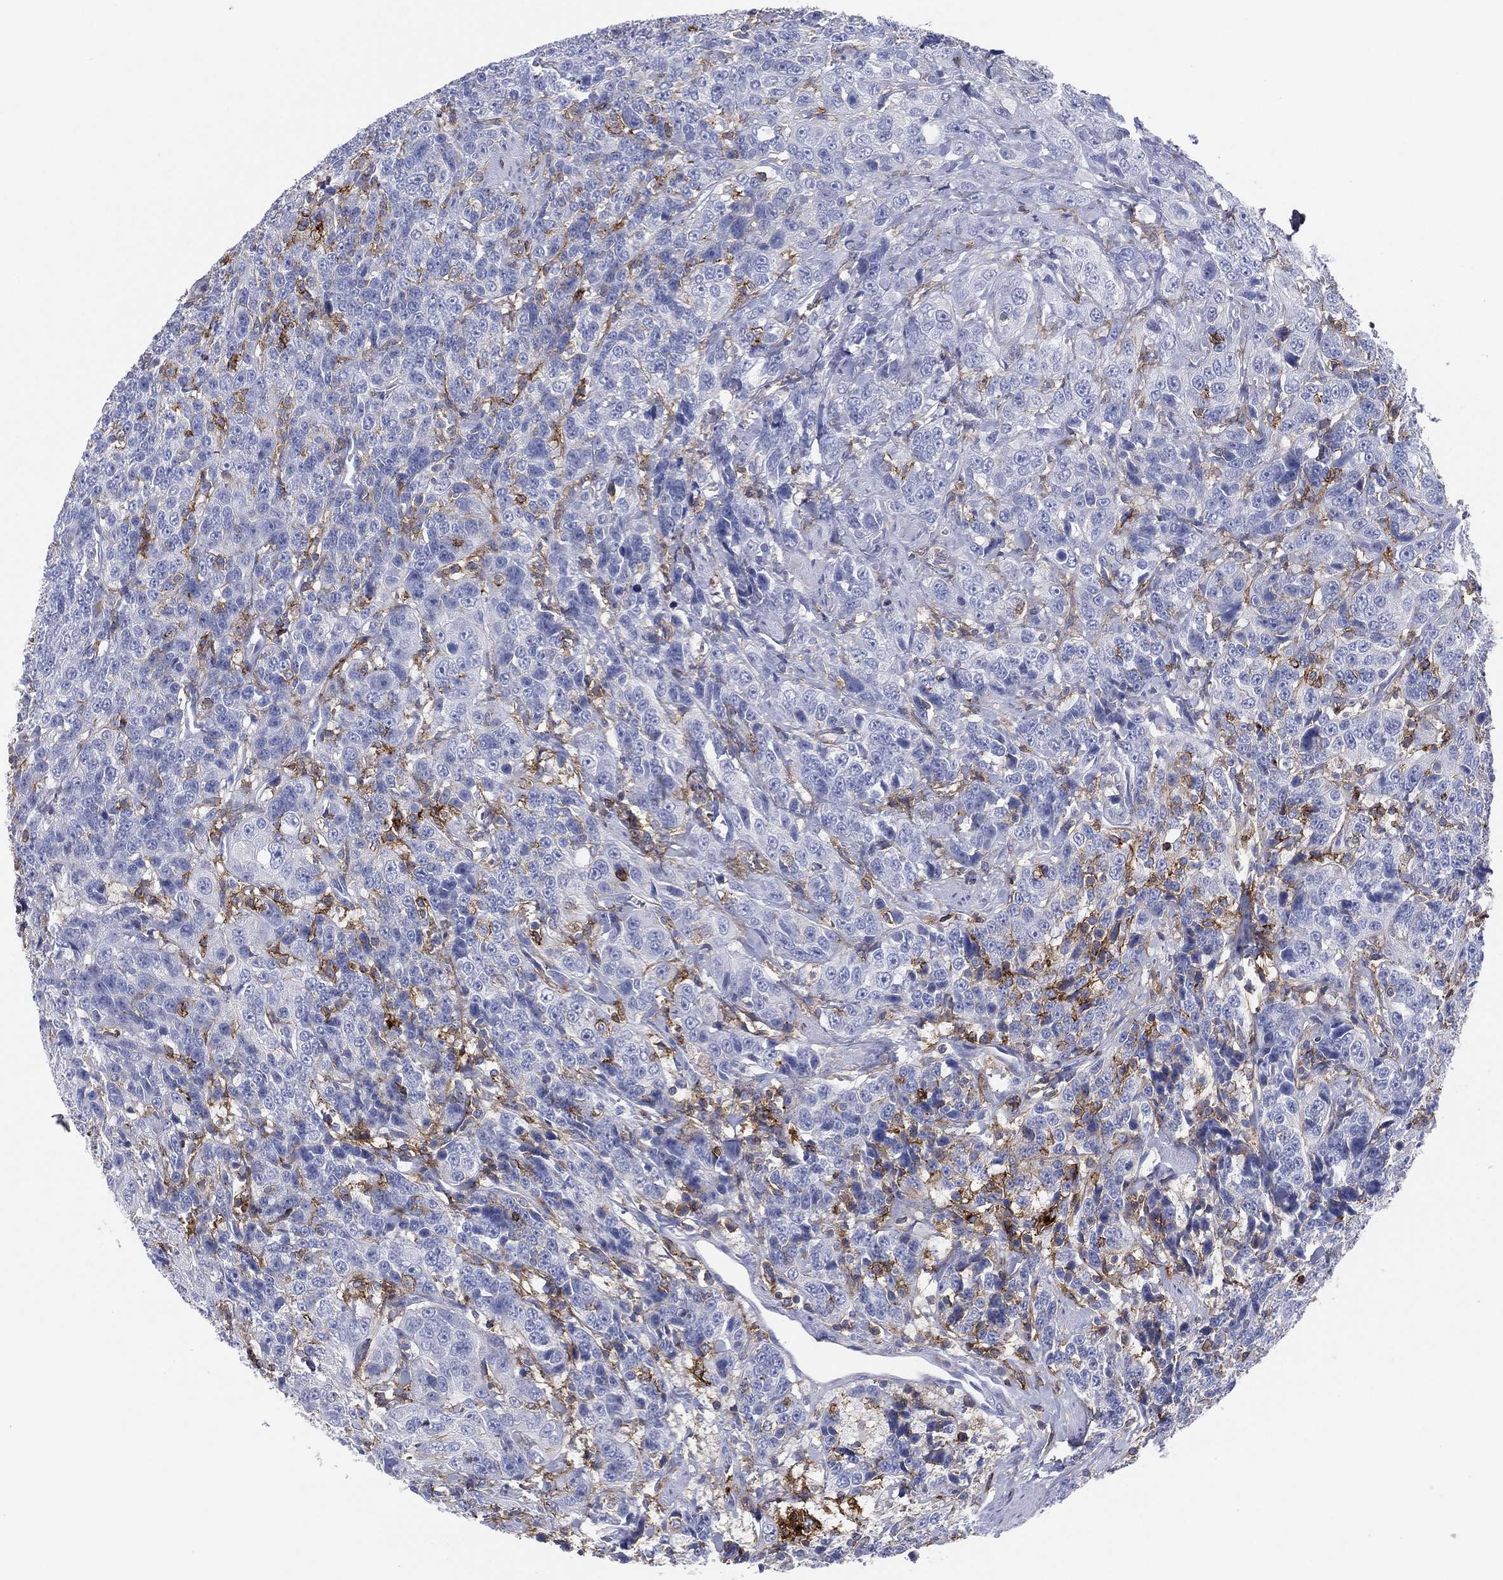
{"staining": {"intensity": "negative", "quantity": "none", "location": "none"}, "tissue": "urothelial cancer", "cell_type": "Tumor cells", "image_type": "cancer", "snomed": [{"axis": "morphology", "description": "Urothelial carcinoma, NOS"}, {"axis": "morphology", "description": "Urothelial carcinoma, High grade"}, {"axis": "topography", "description": "Urinary bladder"}], "caption": "High-grade urothelial carcinoma was stained to show a protein in brown. There is no significant staining in tumor cells.", "gene": "SELPLG", "patient": {"sex": "female", "age": 73}}